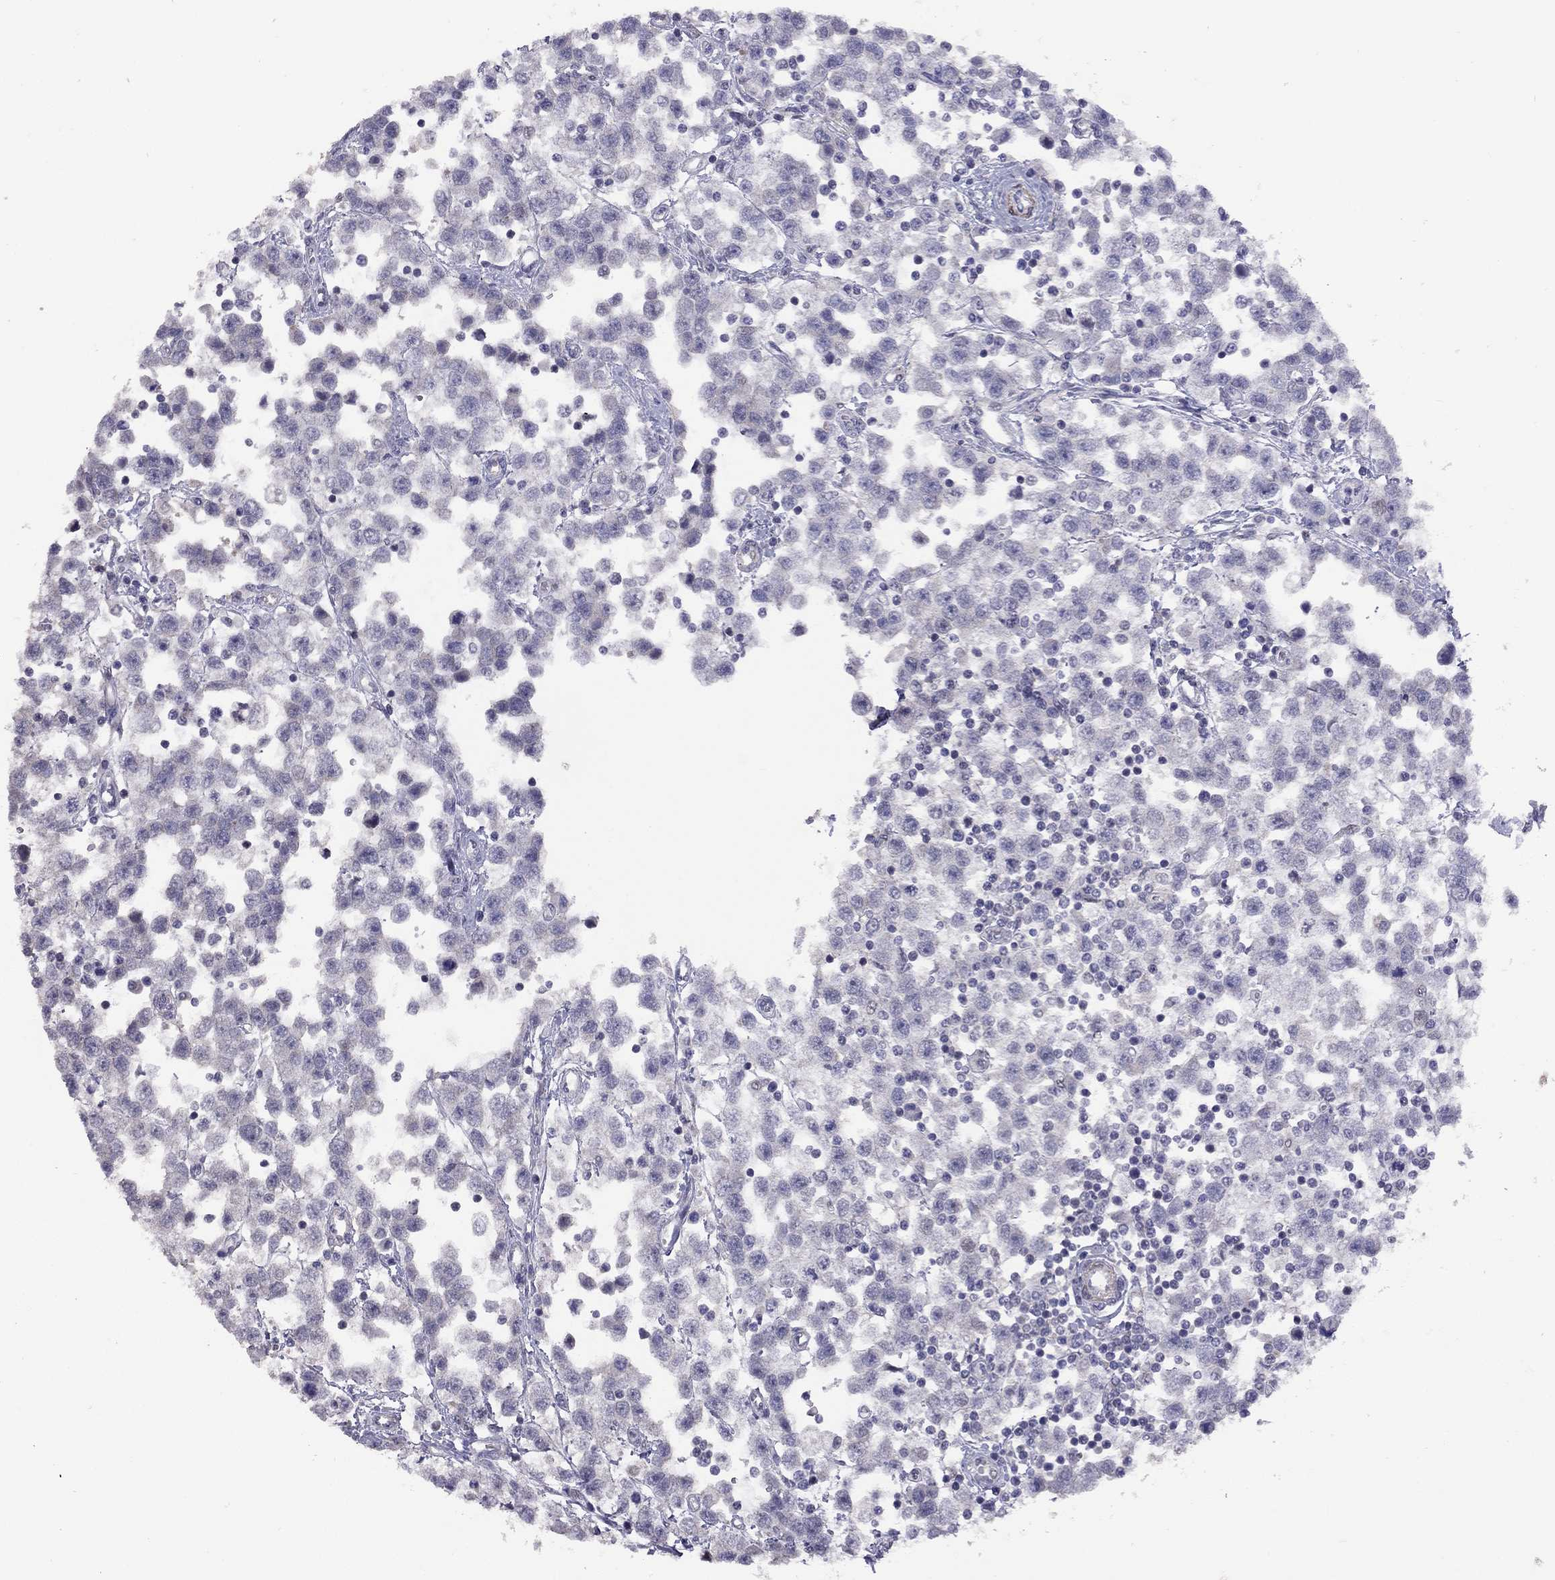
{"staining": {"intensity": "negative", "quantity": "none", "location": "none"}, "tissue": "testis cancer", "cell_type": "Tumor cells", "image_type": "cancer", "snomed": [{"axis": "morphology", "description": "Seminoma, NOS"}, {"axis": "topography", "description": "Testis"}], "caption": "High magnification brightfield microscopy of testis cancer (seminoma) stained with DAB (3,3'-diaminobenzidine) (brown) and counterstained with hematoxylin (blue): tumor cells show no significant staining.", "gene": "SYTL2", "patient": {"sex": "male", "age": 34}}